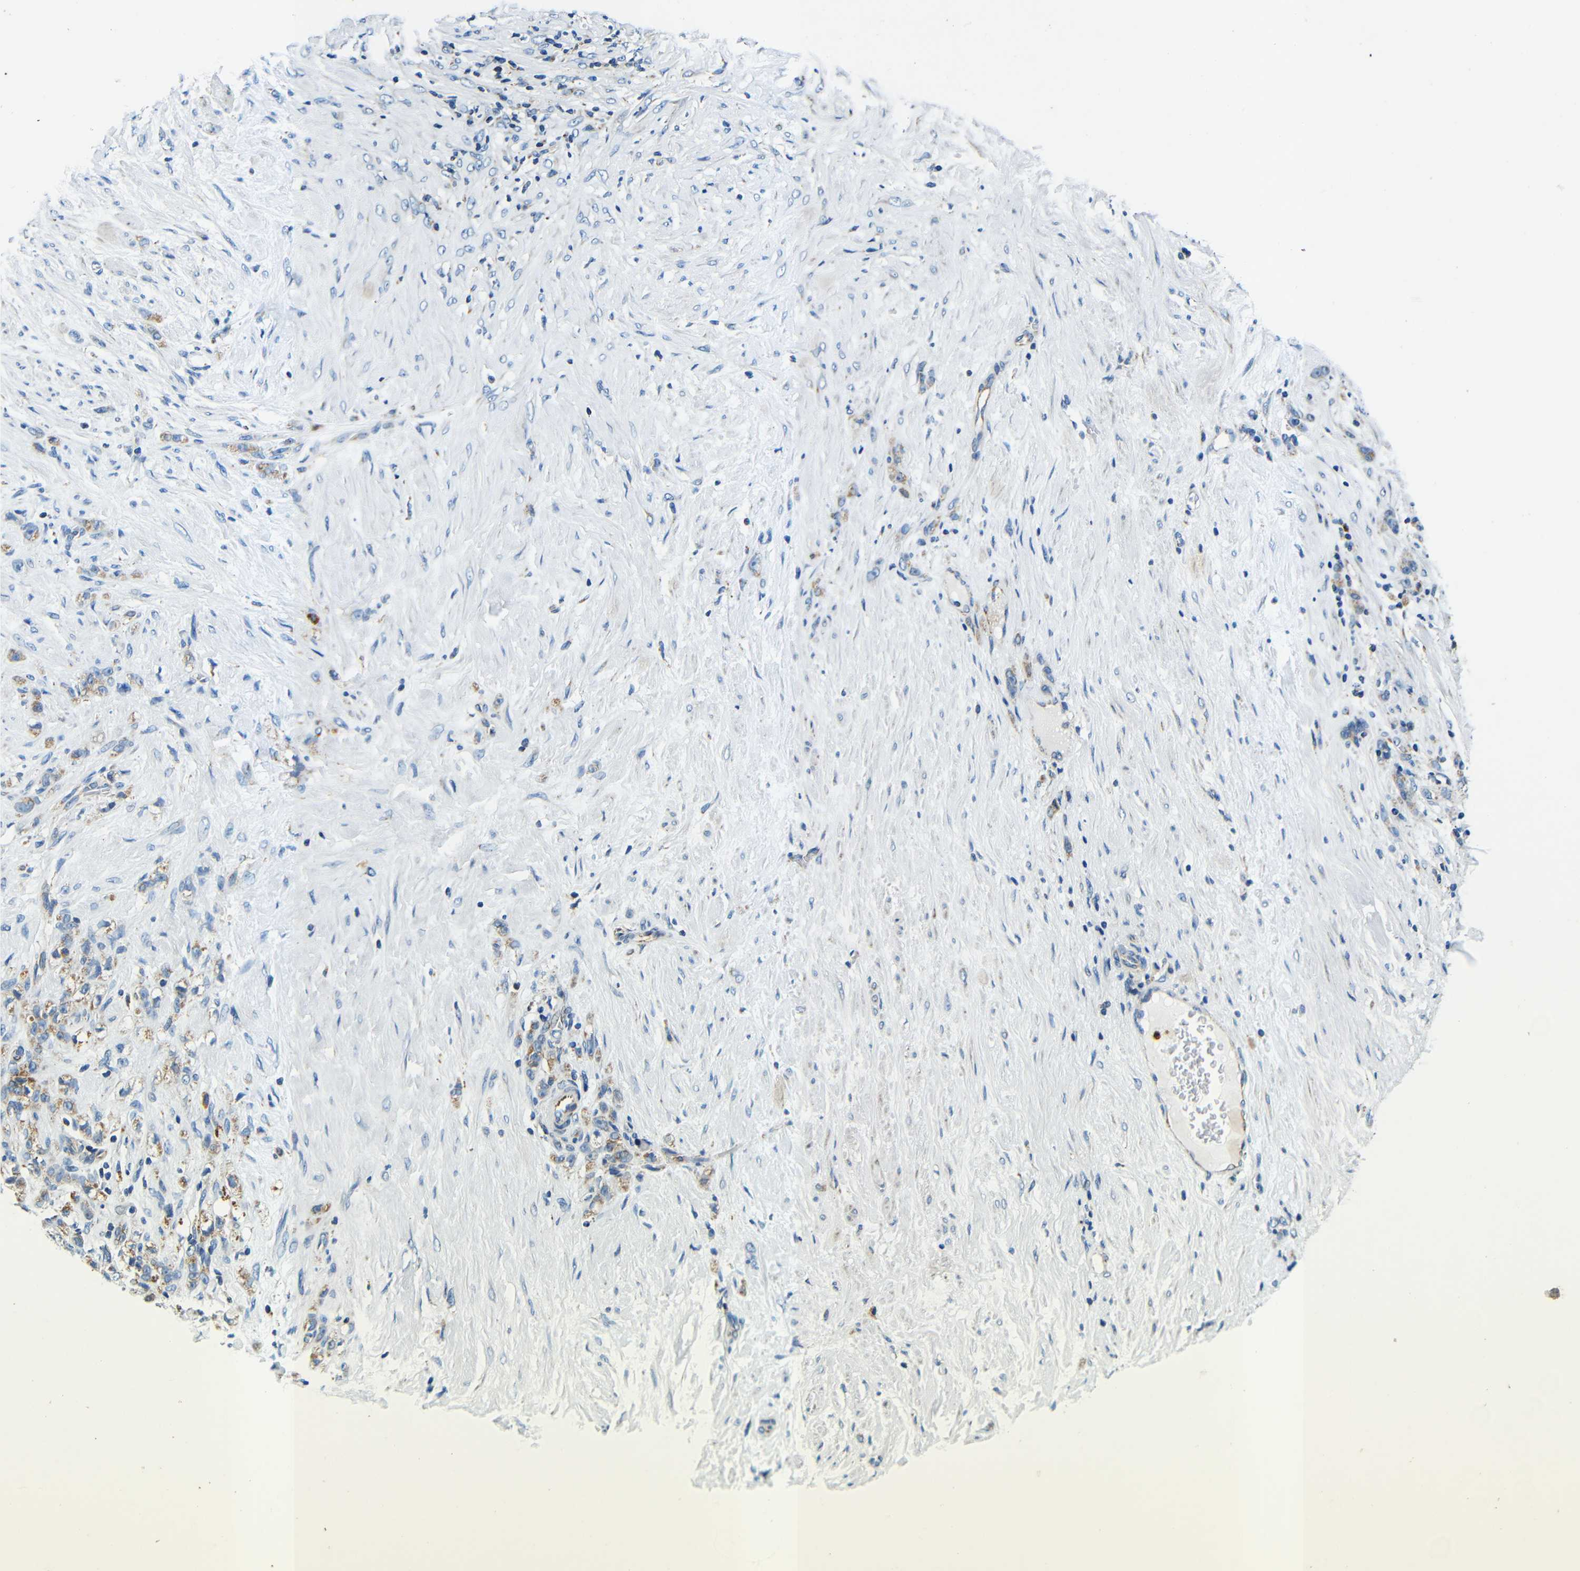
{"staining": {"intensity": "moderate", "quantity": "25%-75%", "location": "cytoplasmic/membranous"}, "tissue": "stomach cancer", "cell_type": "Tumor cells", "image_type": "cancer", "snomed": [{"axis": "morphology", "description": "Adenocarcinoma, NOS"}, {"axis": "topography", "description": "Stomach"}], "caption": "The histopathology image demonstrates a brown stain indicating the presence of a protein in the cytoplasmic/membranous of tumor cells in stomach cancer.", "gene": "GALNT18", "patient": {"sex": "male", "age": 82}}